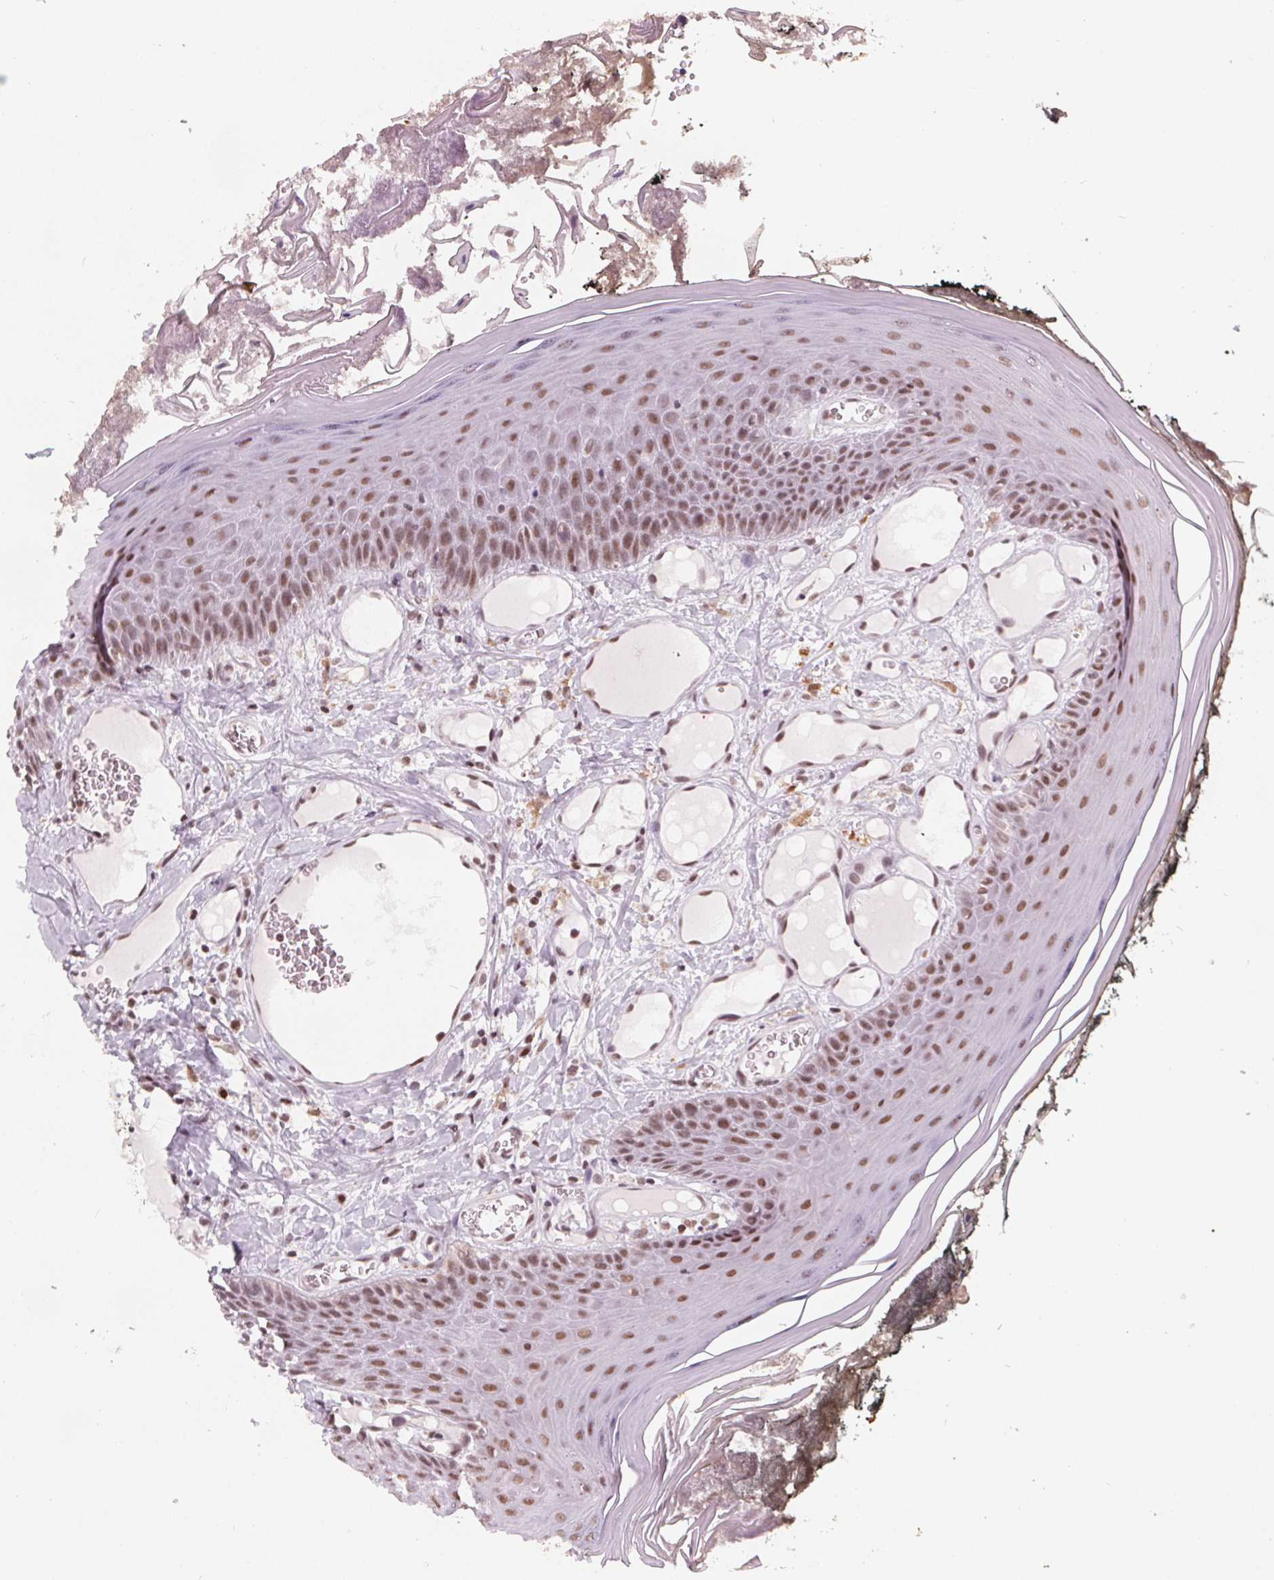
{"staining": {"intensity": "moderate", "quantity": ">75%", "location": "nuclear"}, "tissue": "oral mucosa", "cell_type": "Squamous epithelial cells", "image_type": "normal", "snomed": [{"axis": "morphology", "description": "Normal tissue, NOS"}, {"axis": "topography", "description": "Oral tissue"}], "caption": "Immunohistochemical staining of unremarkable human oral mucosa exhibits >75% levels of moderate nuclear protein expression in approximately >75% of squamous epithelial cells. (DAB = brown stain, brightfield microscopy at high magnification).", "gene": "DPM2", "patient": {"sex": "male", "age": 9}}